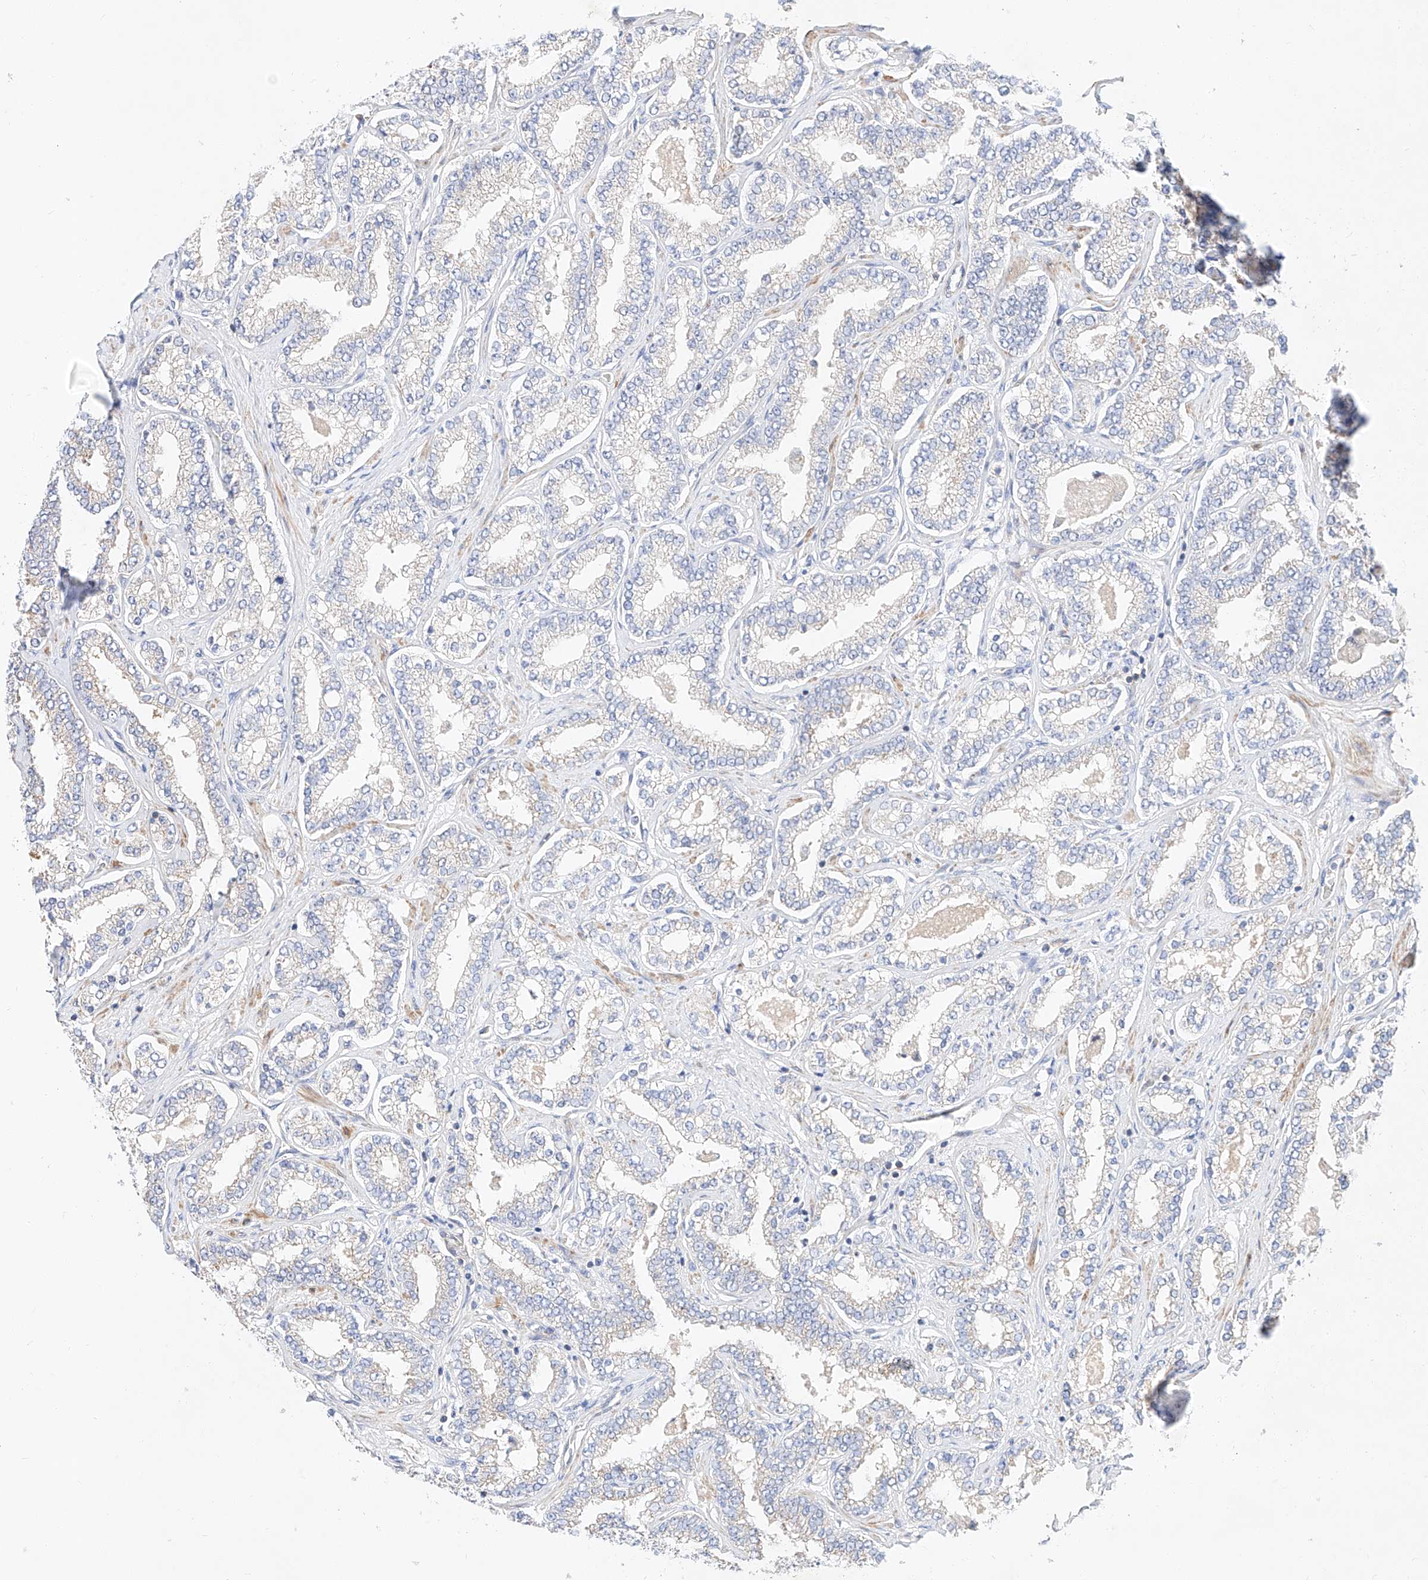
{"staining": {"intensity": "negative", "quantity": "none", "location": "none"}, "tissue": "prostate cancer", "cell_type": "Tumor cells", "image_type": "cancer", "snomed": [{"axis": "morphology", "description": "Normal tissue, NOS"}, {"axis": "morphology", "description": "Adenocarcinoma, High grade"}, {"axis": "topography", "description": "Prostate"}], "caption": "The histopathology image demonstrates no significant staining in tumor cells of adenocarcinoma (high-grade) (prostate).", "gene": "C6orf118", "patient": {"sex": "male", "age": 83}}